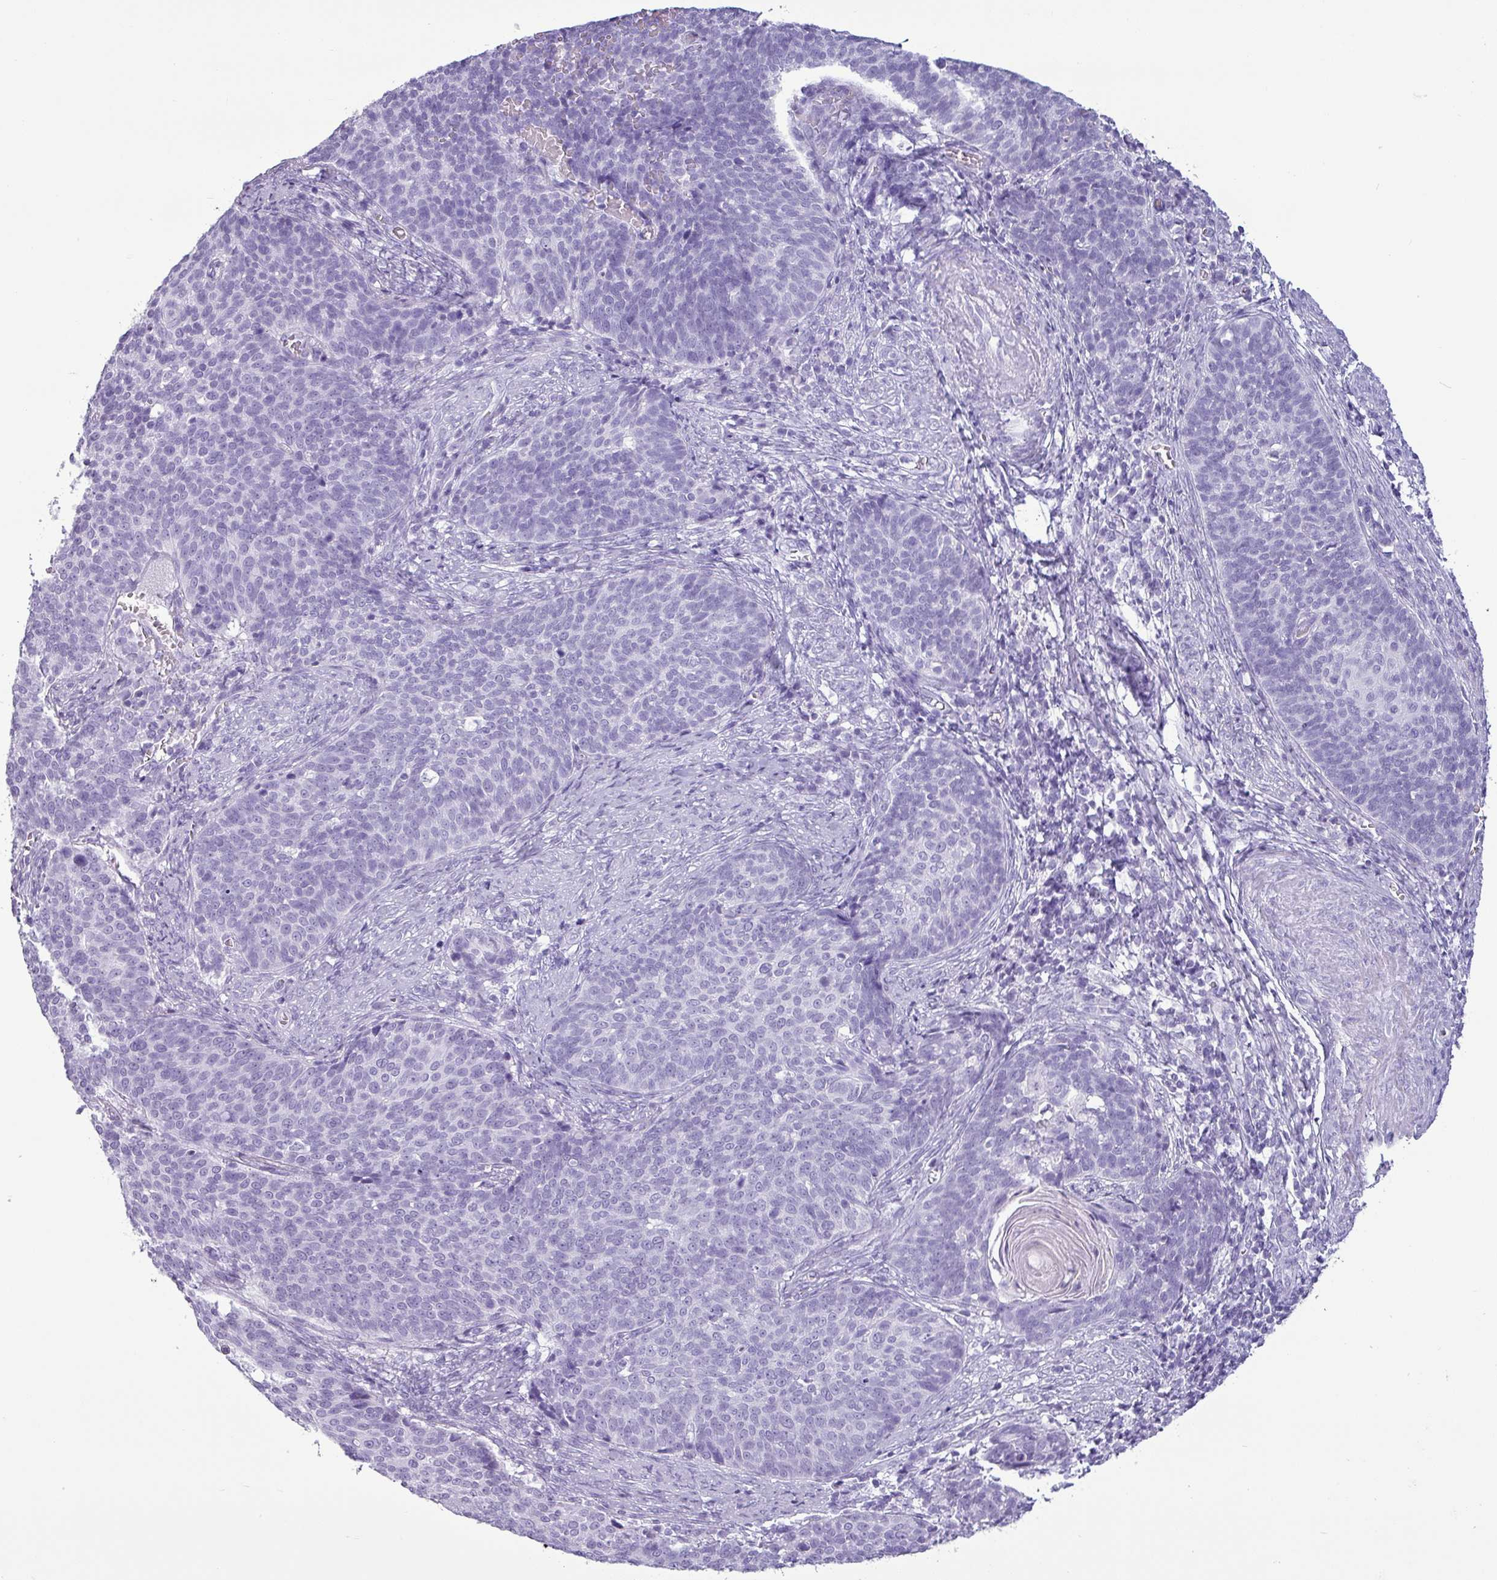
{"staining": {"intensity": "negative", "quantity": "none", "location": "none"}, "tissue": "cervical cancer", "cell_type": "Tumor cells", "image_type": "cancer", "snomed": [{"axis": "morphology", "description": "Normal tissue, NOS"}, {"axis": "morphology", "description": "Squamous cell carcinoma, NOS"}, {"axis": "topography", "description": "Cervix"}], "caption": "Immunohistochemistry histopathology image of cervical squamous cell carcinoma stained for a protein (brown), which displays no expression in tumor cells.", "gene": "AMY1B", "patient": {"sex": "female", "age": 39}}